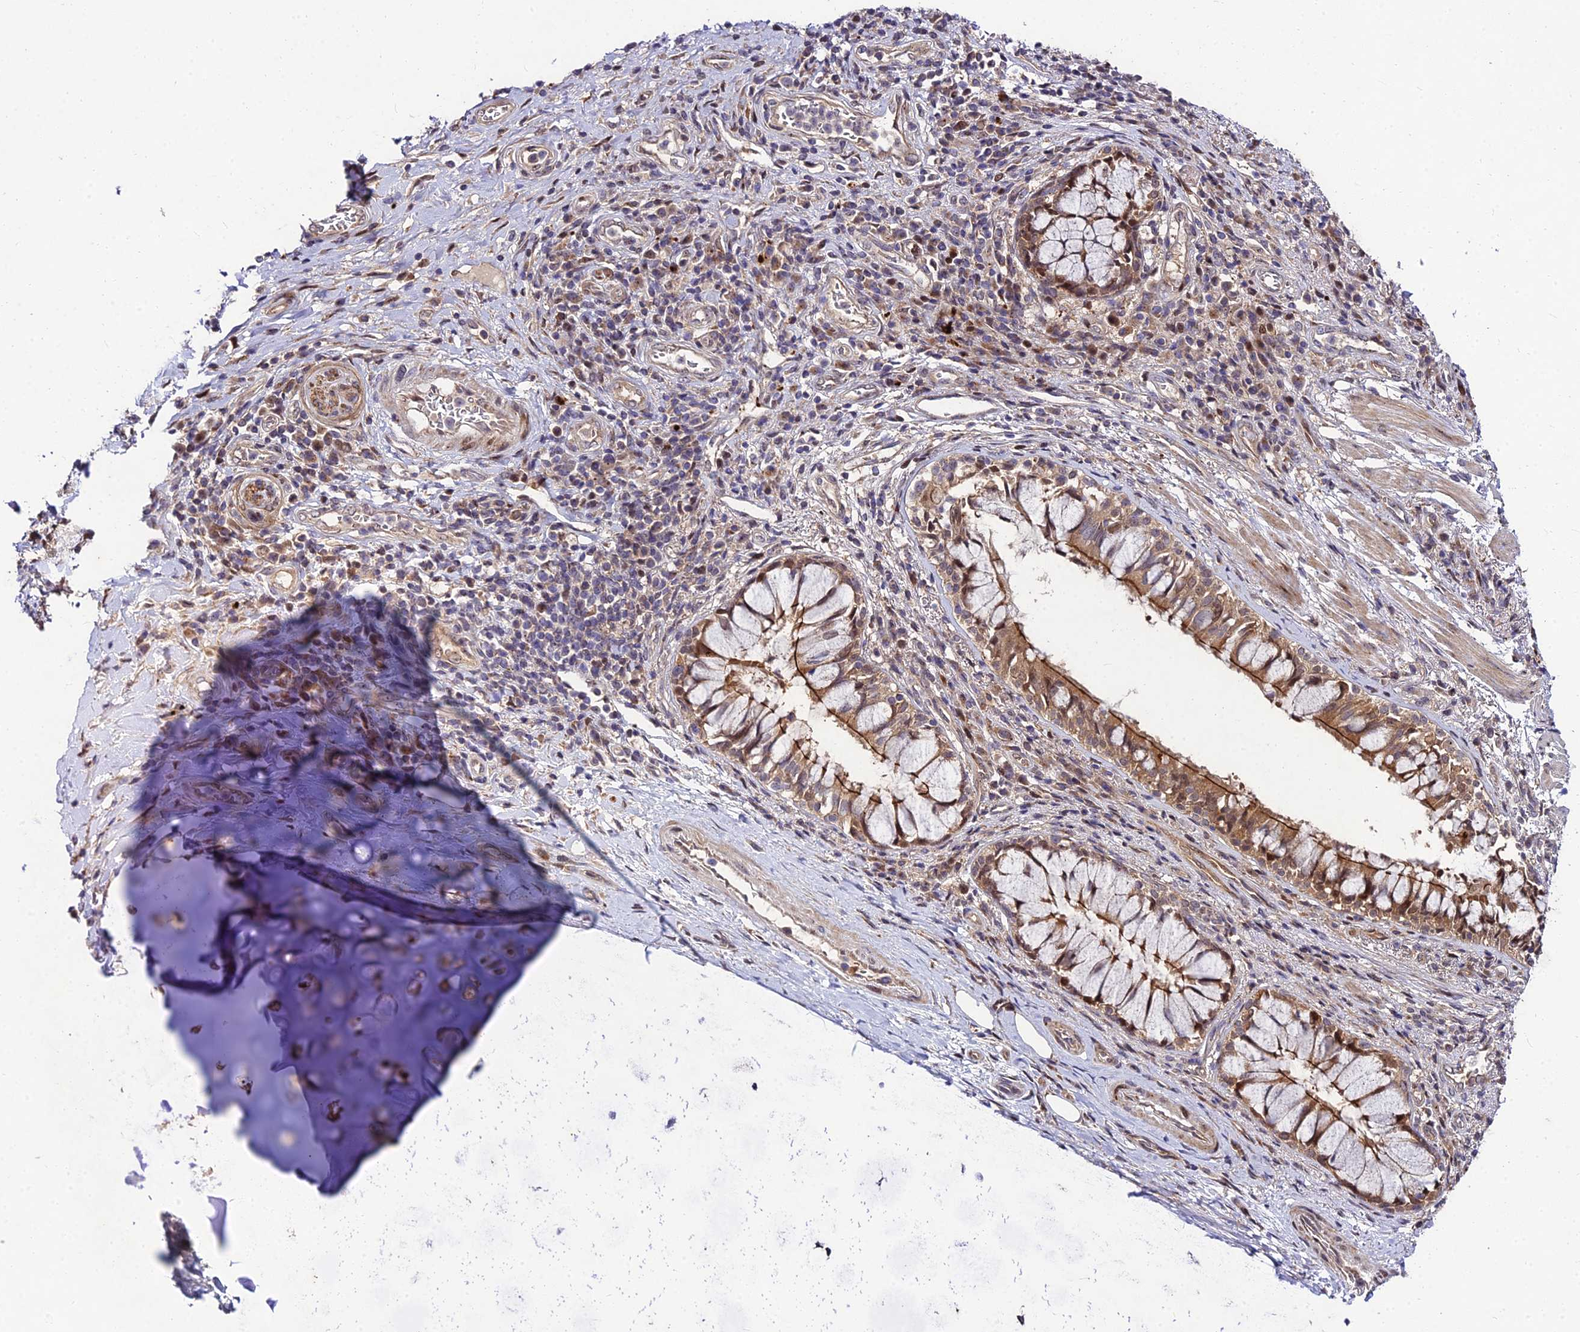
{"staining": {"intensity": "weak", "quantity": "25%-75%", "location": "cytoplasmic/membranous"}, "tissue": "adipose tissue", "cell_type": "Adipocytes", "image_type": "normal", "snomed": [{"axis": "morphology", "description": "Normal tissue, NOS"}, {"axis": "morphology", "description": "Squamous cell carcinoma, NOS"}, {"axis": "topography", "description": "Bronchus"}, {"axis": "topography", "description": "Lung"}], "caption": "Weak cytoplasmic/membranous staining is appreciated in about 25%-75% of adipocytes in benign adipose tissue.", "gene": "MKKS", "patient": {"sex": "male", "age": 64}}